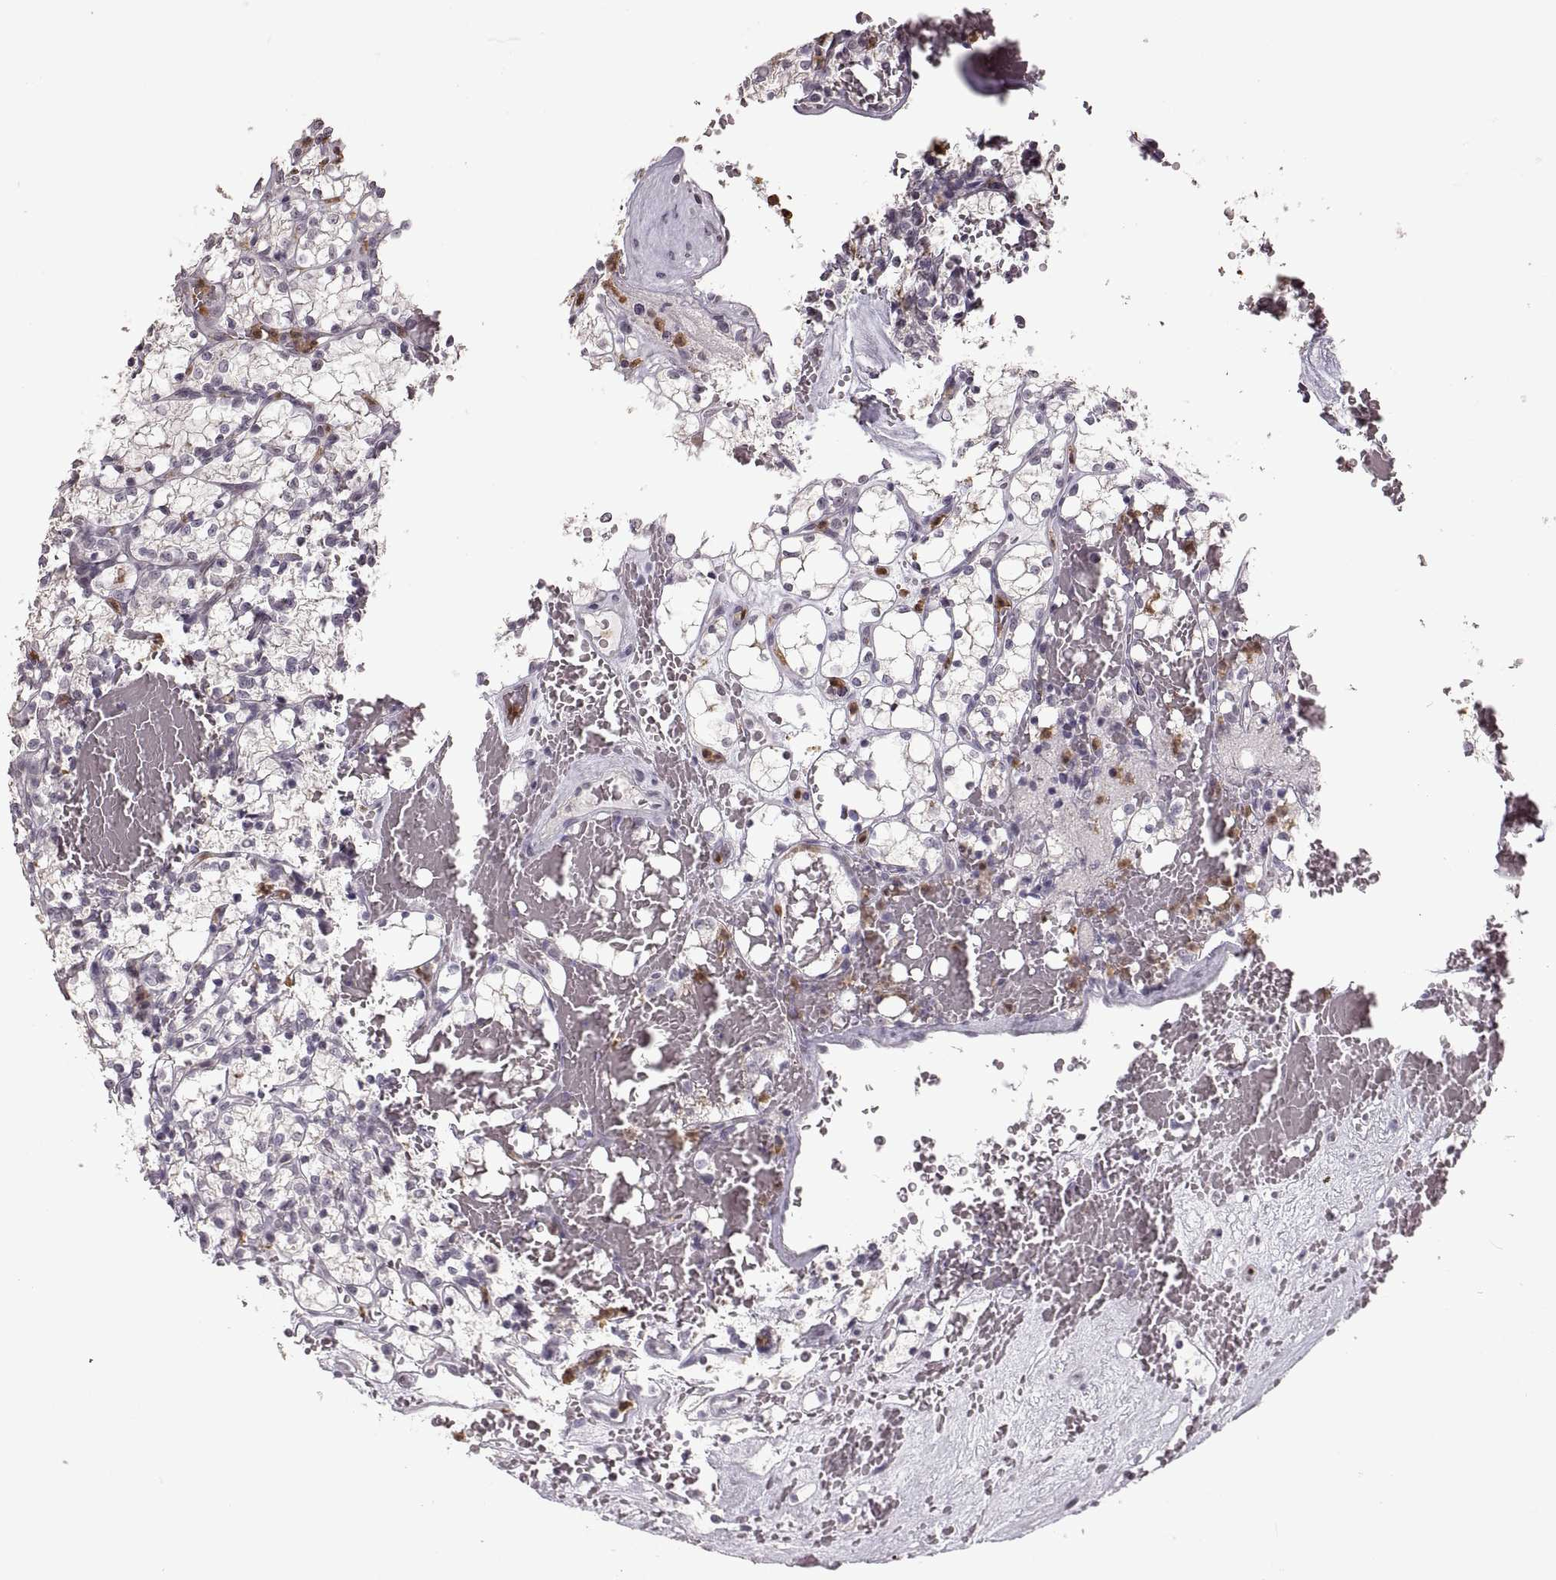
{"staining": {"intensity": "negative", "quantity": "none", "location": "none"}, "tissue": "renal cancer", "cell_type": "Tumor cells", "image_type": "cancer", "snomed": [{"axis": "morphology", "description": "Adenocarcinoma, NOS"}, {"axis": "topography", "description": "Kidney"}], "caption": "This is a image of immunohistochemistry (IHC) staining of renal cancer (adenocarcinoma), which shows no staining in tumor cells.", "gene": "PALS1", "patient": {"sex": "female", "age": 69}}